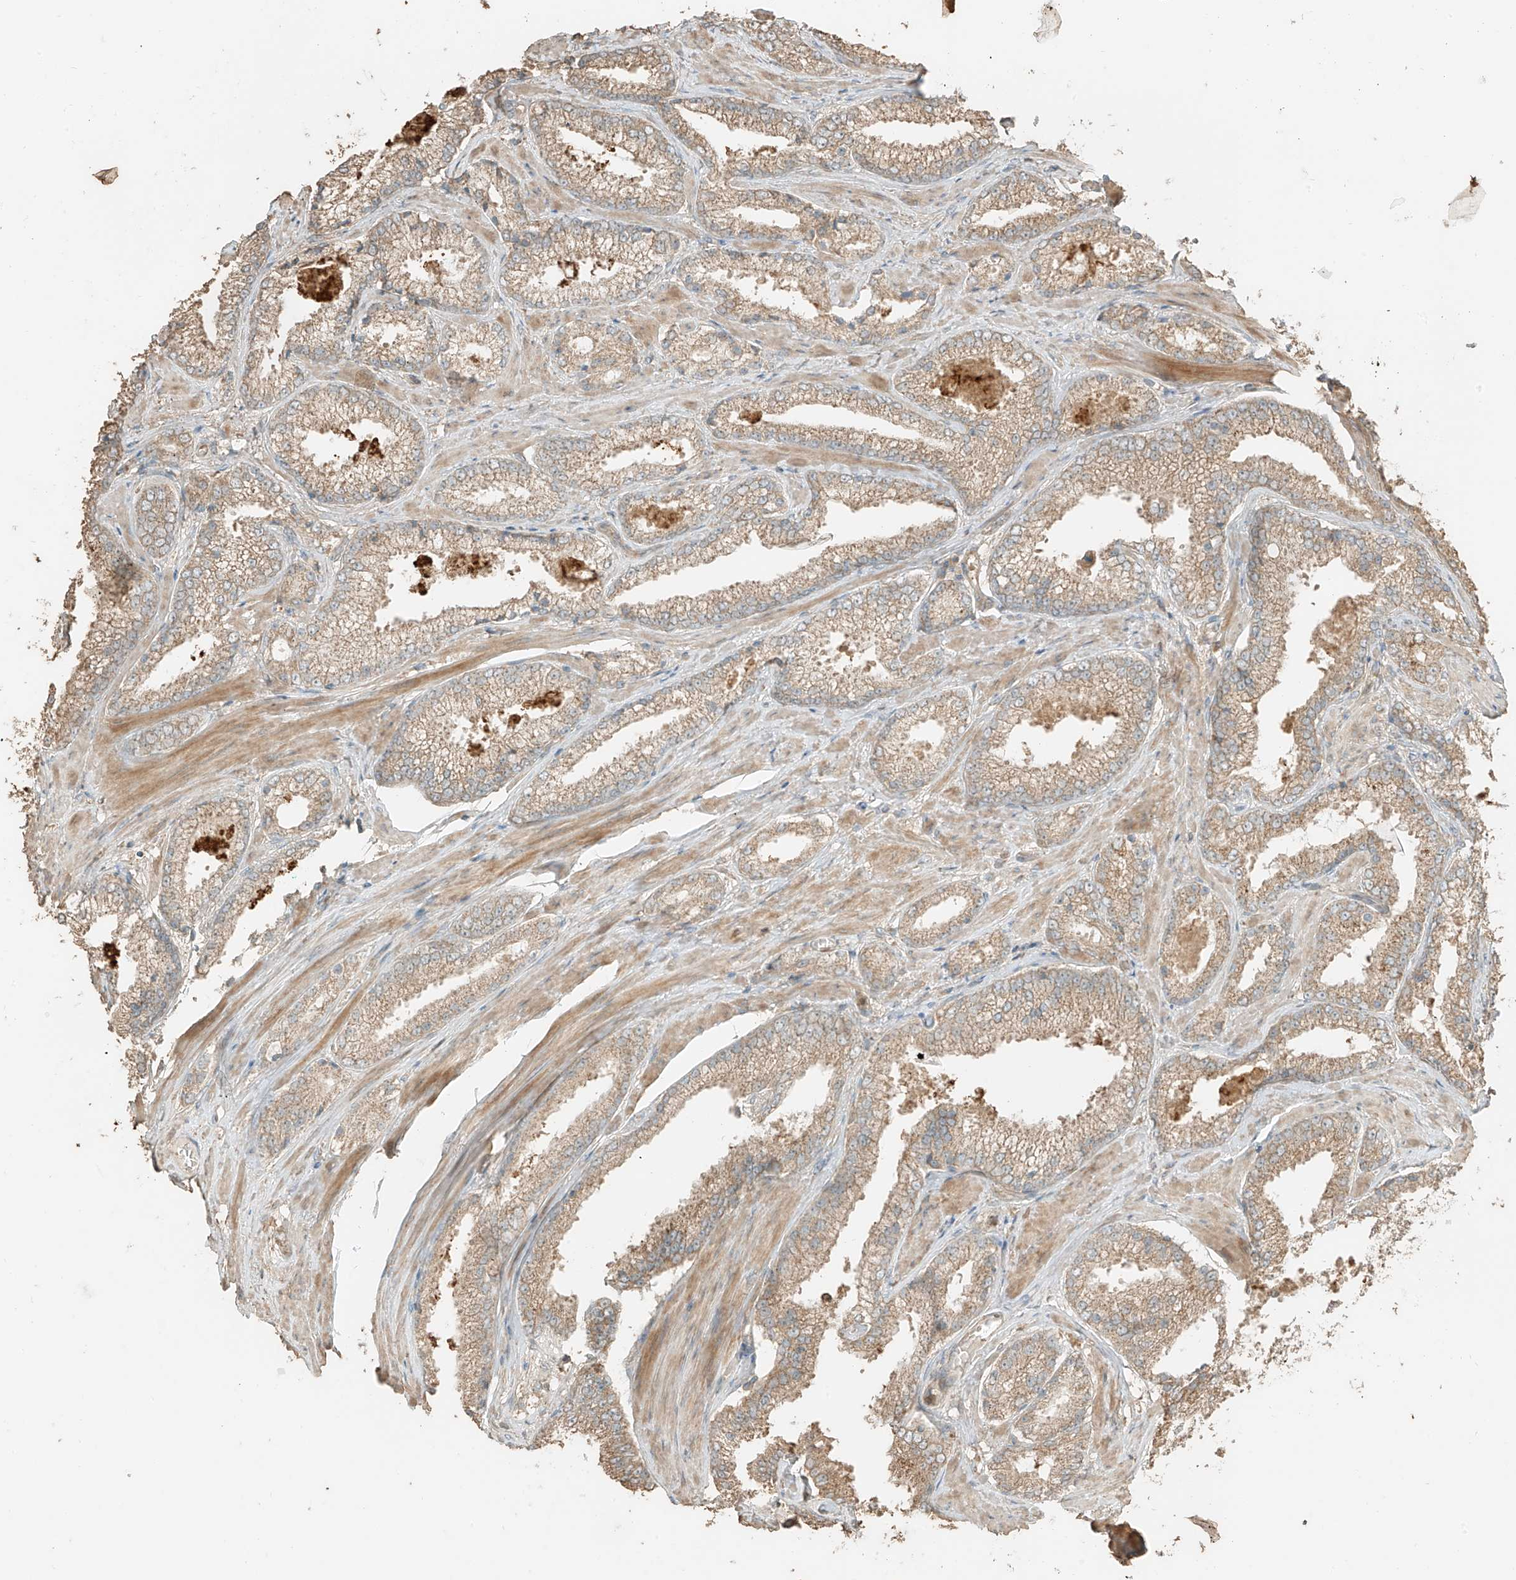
{"staining": {"intensity": "moderate", "quantity": ">75%", "location": "cytoplasmic/membranous"}, "tissue": "prostate cancer", "cell_type": "Tumor cells", "image_type": "cancer", "snomed": [{"axis": "morphology", "description": "Adenocarcinoma, High grade"}, {"axis": "topography", "description": "Prostate"}], "caption": "Immunohistochemical staining of prostate cancer reveals medium levels of moderate cytoplasmic/membranous staining in approximately >75% of tumor cells. (DAB (3,3'-diaminobenzidine) IHC, brown staining for protein, blue staining for nuclei).", "gene": "RFTN2", "patient": {"sex": "male", "age": 66}}